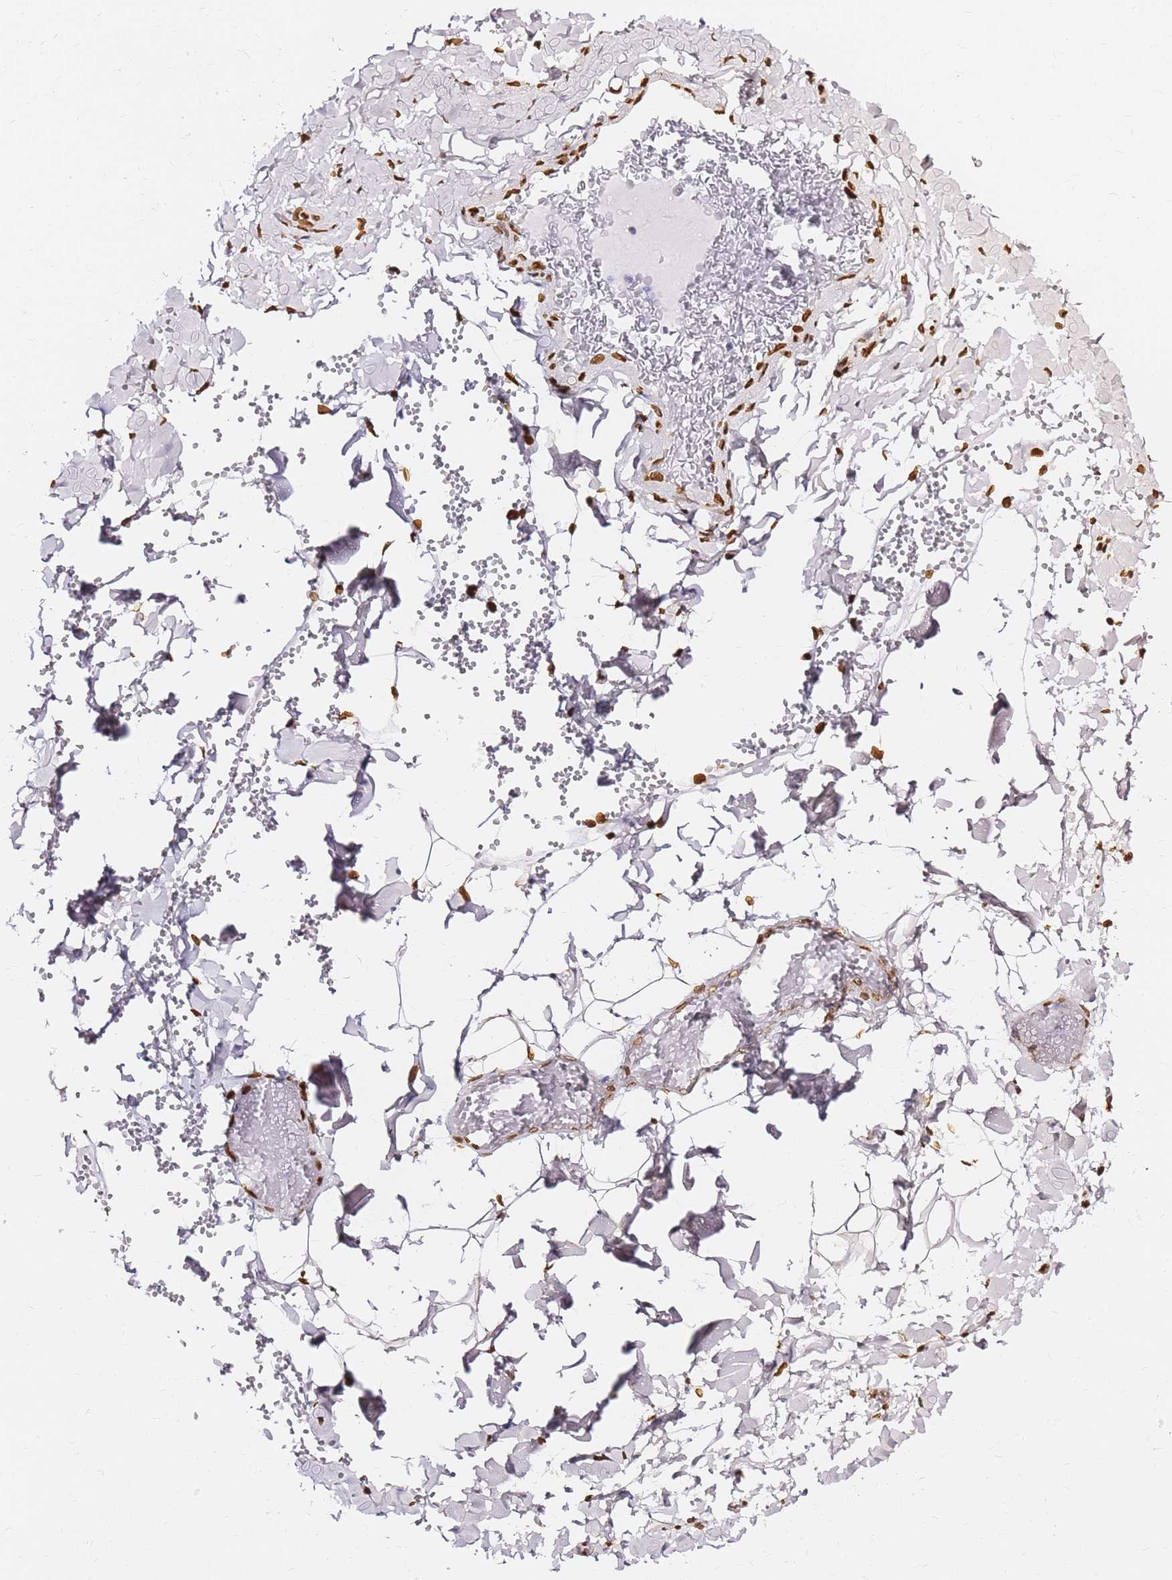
{"staining": {"intensity": "moderate", "quantity": ">75%", "location": "nuclear"}, "tissue": "adipose tissue", "cell_type": "Adipocytes", "image_type": "normal", "snomed": [{"axis": "morphology", "description": "Normal tissue, NOS"}, {"axis": "topography", "description": "Gallbladder"}, {"axis": "topography", "description": "Peripheral nerve tissue"}], "caption": "A brown stain highlights moderate nuclear positivity of a protein in adipocytes of benign human adipose tissue.", "gene": "C6orf141", "patient": {"sex": "male", "age": 38}}